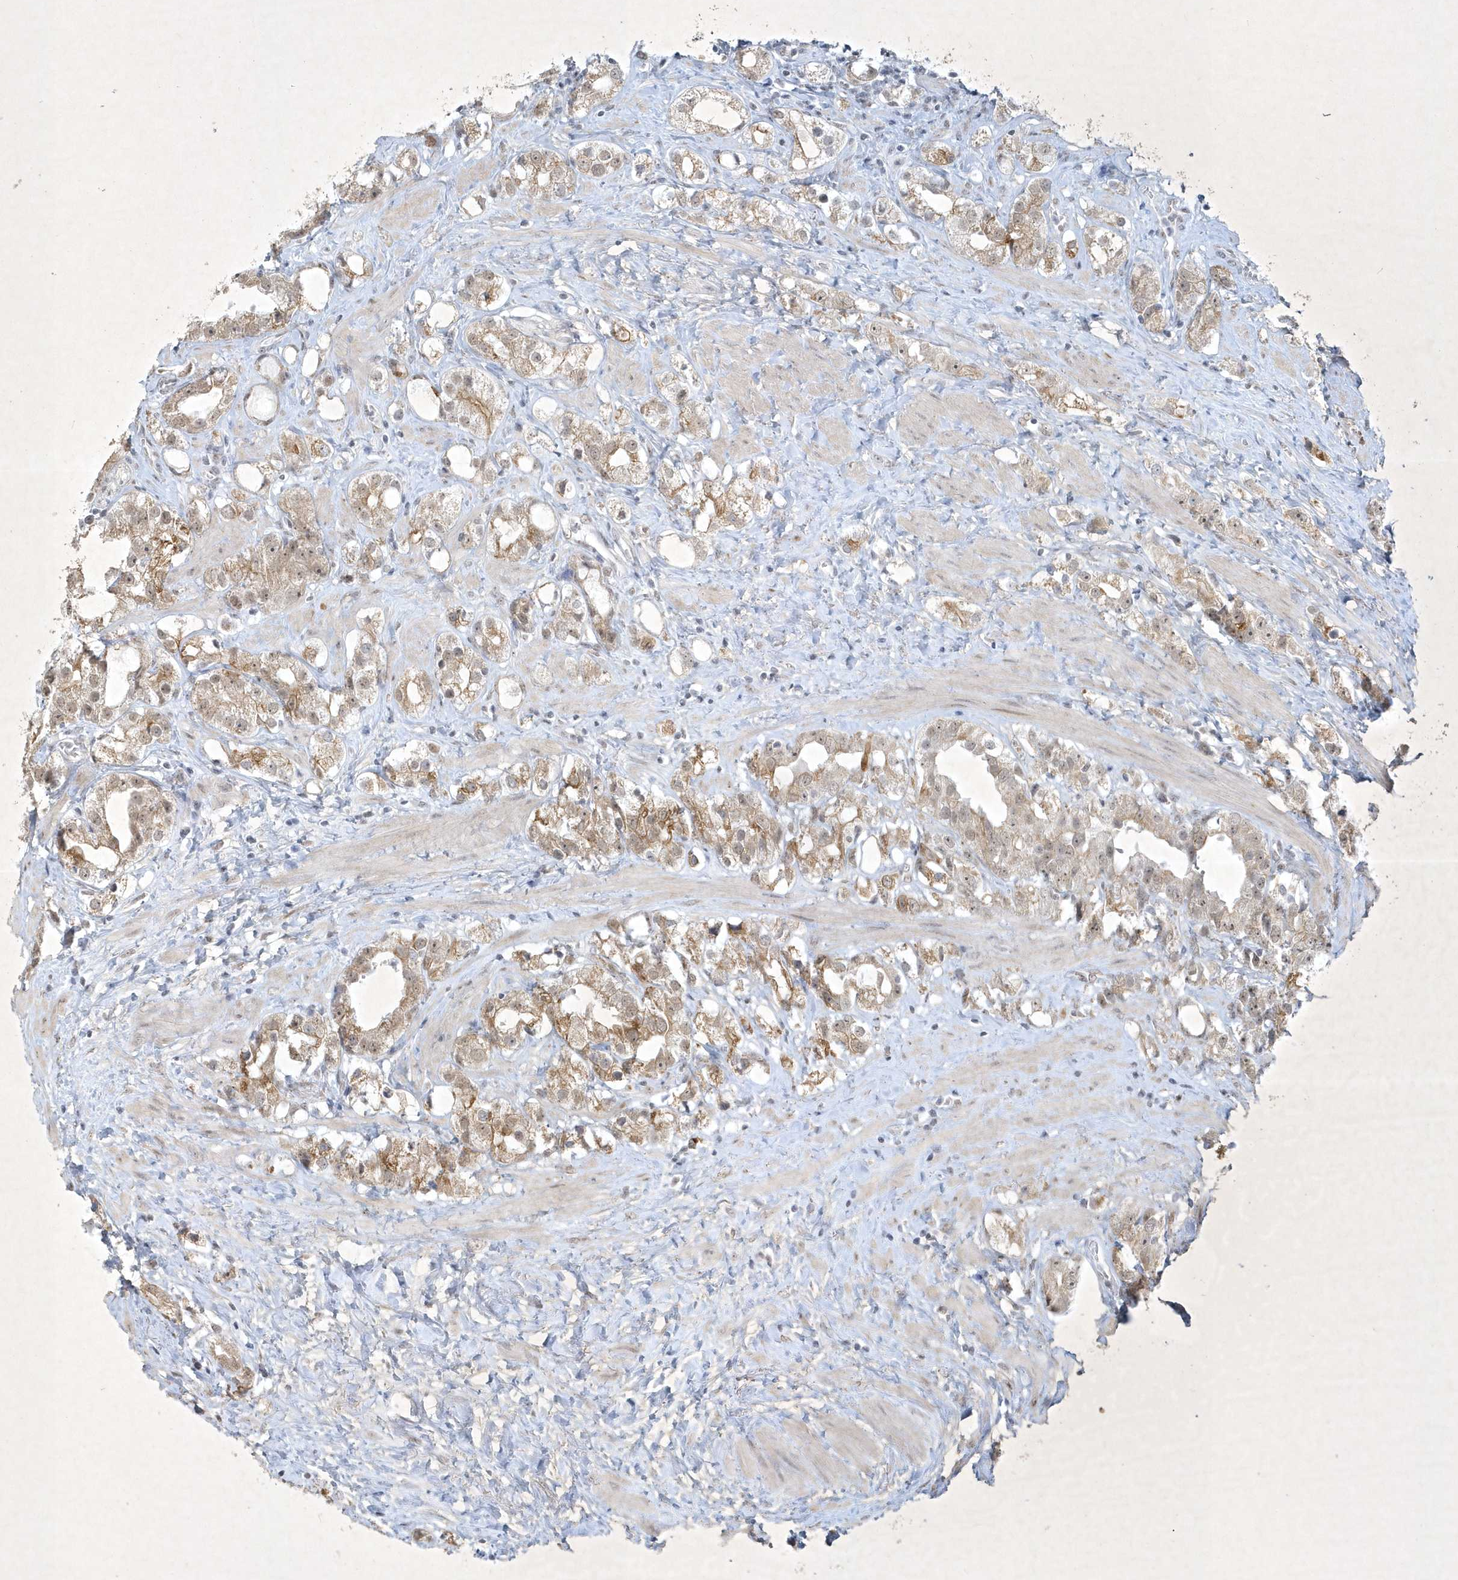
{"staining": {"intensity": "weak", "quantity": ">75%", "location": "cytoplasmic/membranous"}, "tissue": "prostate cancer", "cell_type": "Tumor cells", "image_type": "cancer", "snomed": [{"axis": "morphology", "description": "Adenocarcinoma, NOS"}, {"axis": "topography", "description": "Prostate"}], "caption": "Immunohistochemical staining of prostate cancer displays low levels of weak cytoplasmic/membranous expression in approximately >75% of tumor cells.", "gene": "ZBTB9", "patient": {"sex": "male", "age": 79}}